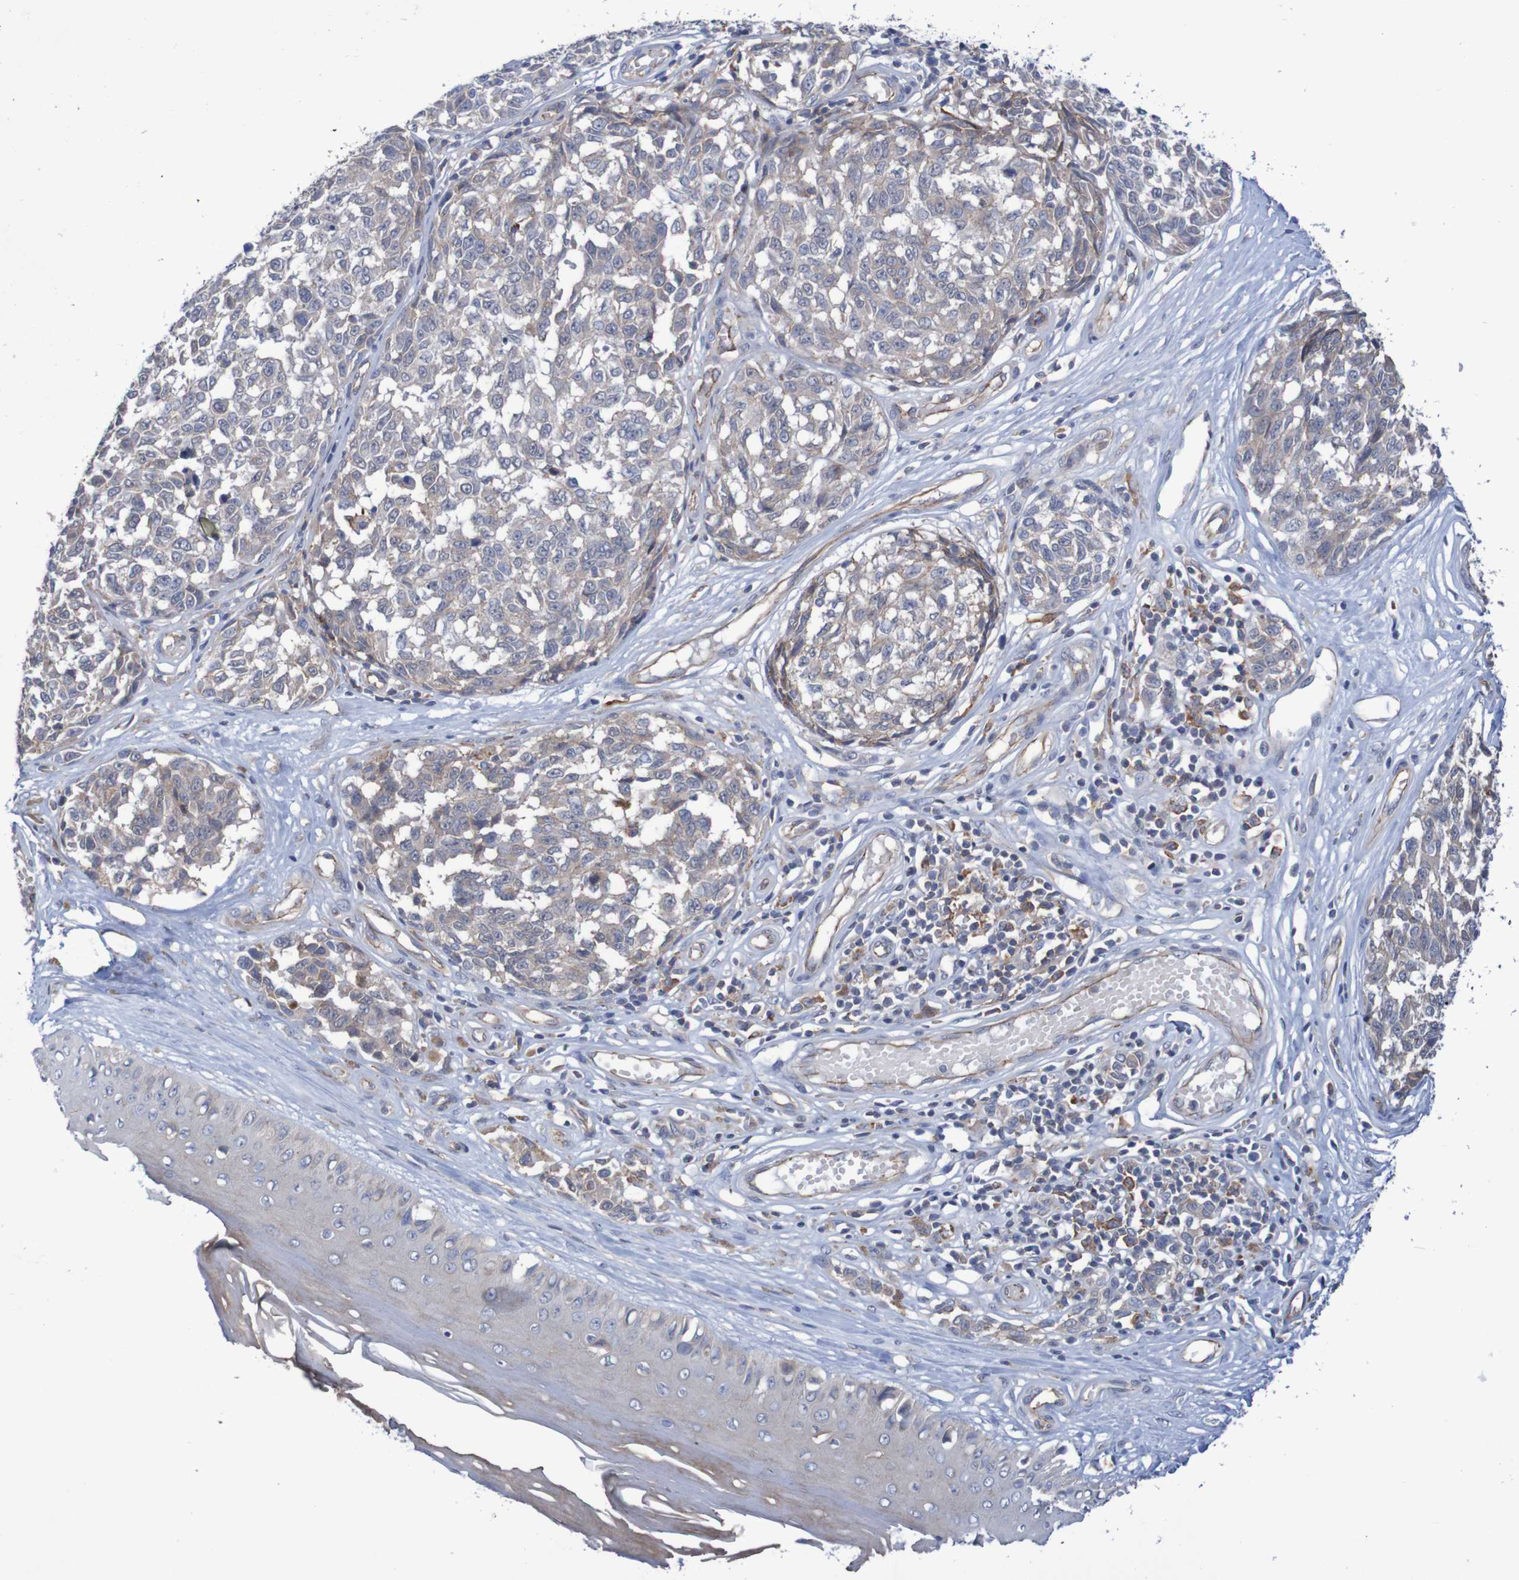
{"staining": {"intensity": "negative", "quantity": "none", "location": "none"}, "tissue": "melanoma", "cell_type": "Tumor cells", "image_type": "cancer", "snomed": [{"axis": "morphology", "description": "Malignant melanoma, NOS"}, {"axis": "topography", "description": "Skin"}], "caption": "The histopathology image shows no staining of tumor cells in malignant melanoma. (DAB (3,3'-diaminobenzidine) IHC with hematoxylin counter stain).", "gene": "NECTIN2", "patient": {"sex": "female", "age": 64}}